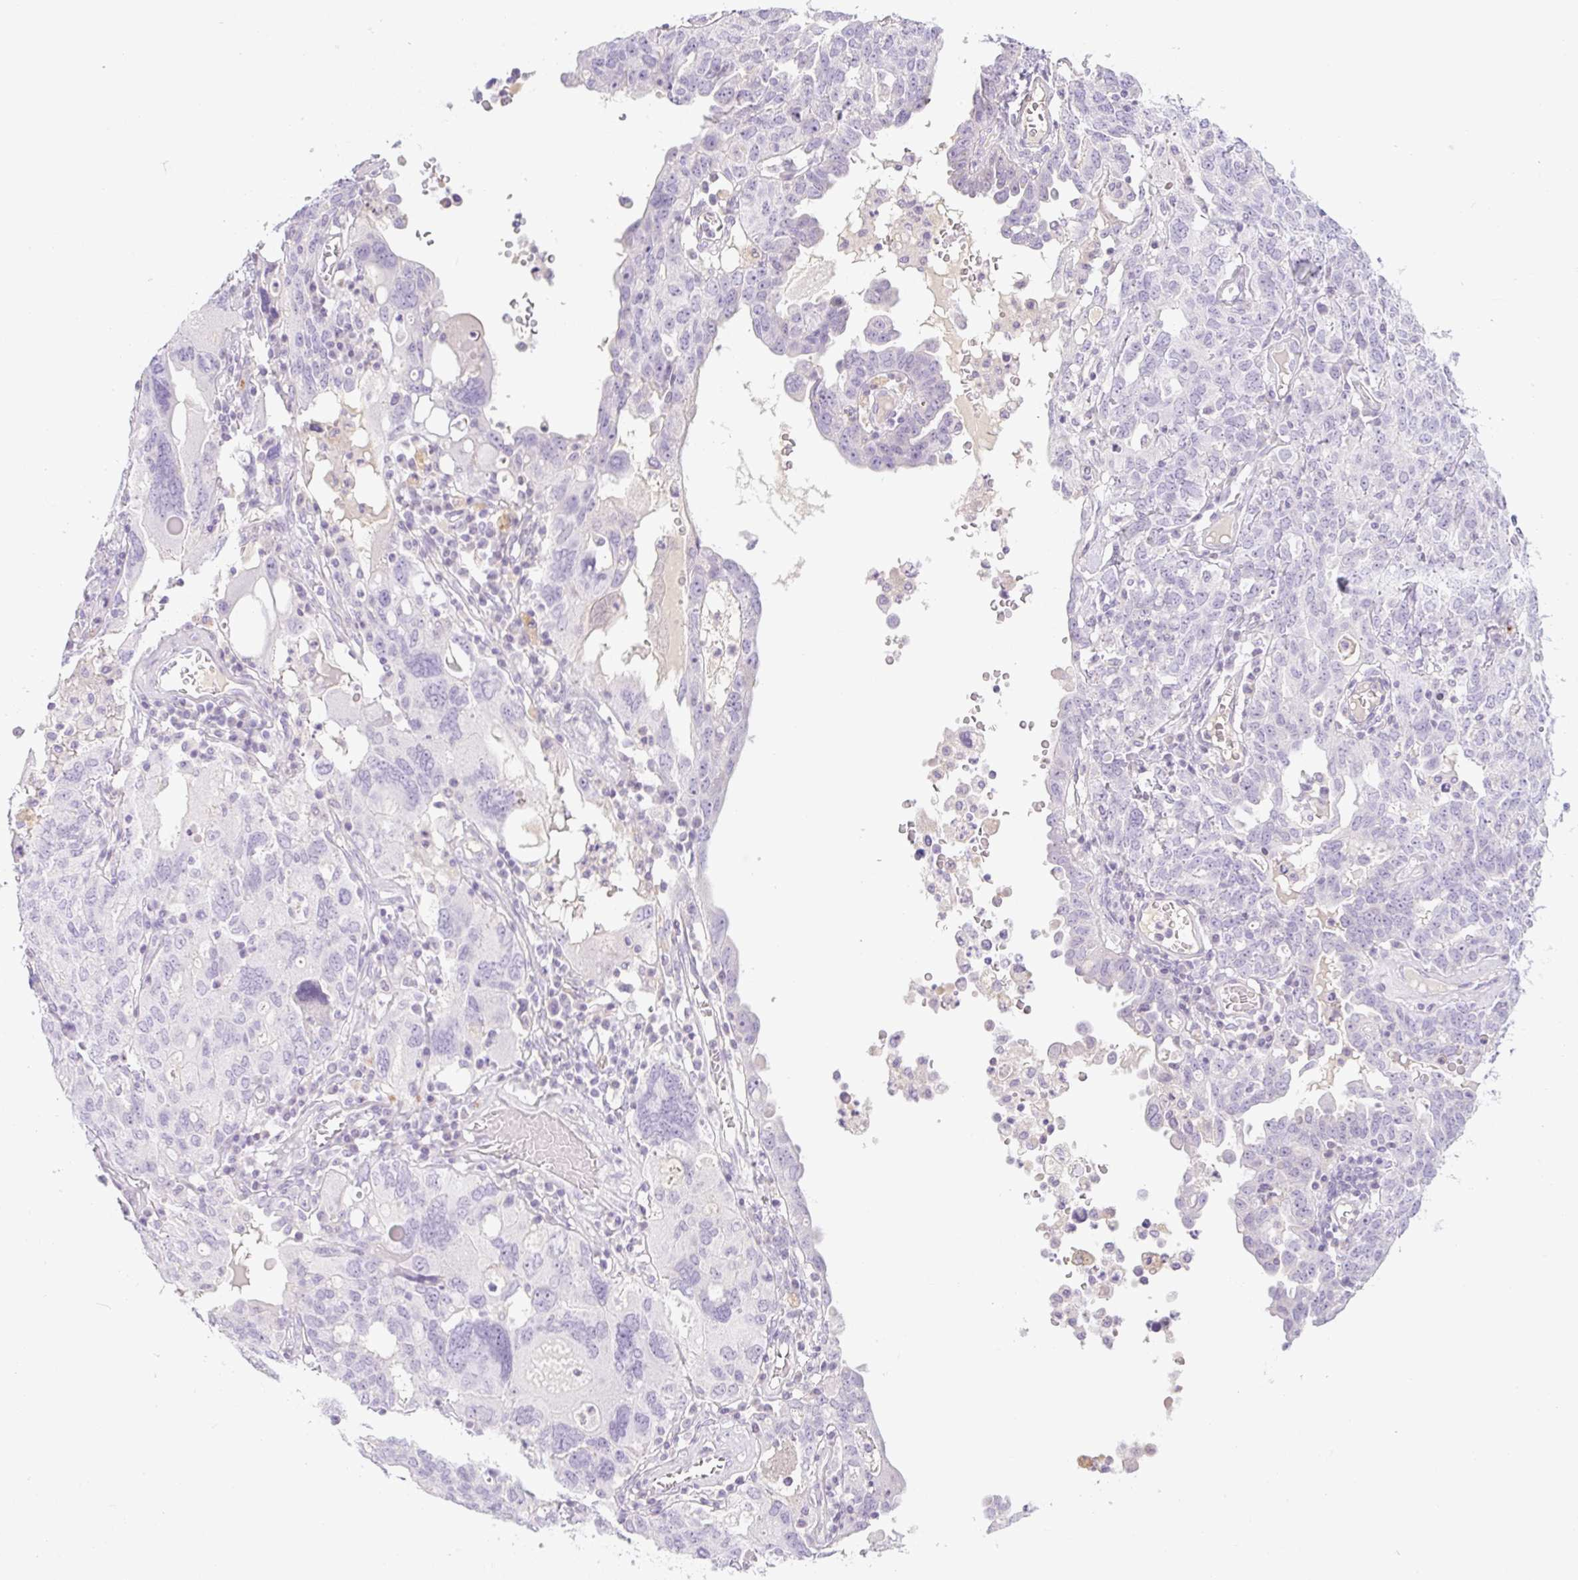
{"staining": {"intensity": "negative", "quantity": "none", "location": "none"}, "tissue": "ovarian cancer", "cell_type": "Tumor cells", "image_type": "cancer", "snomed": [{"axis": "morphology", "description": "Carcinoma, endometroid"}, {"axis": "topography", "description": "Ovary"}], "caption": "DAB immunohistochemical staining of ovarian cancer (endometroid carcinoma) displays no significant expression in tumor cells. (IHC, brightfield microscopy, high magnification).", "gene": "MIA2", "patient": {"sex": "female", "age": 62}}